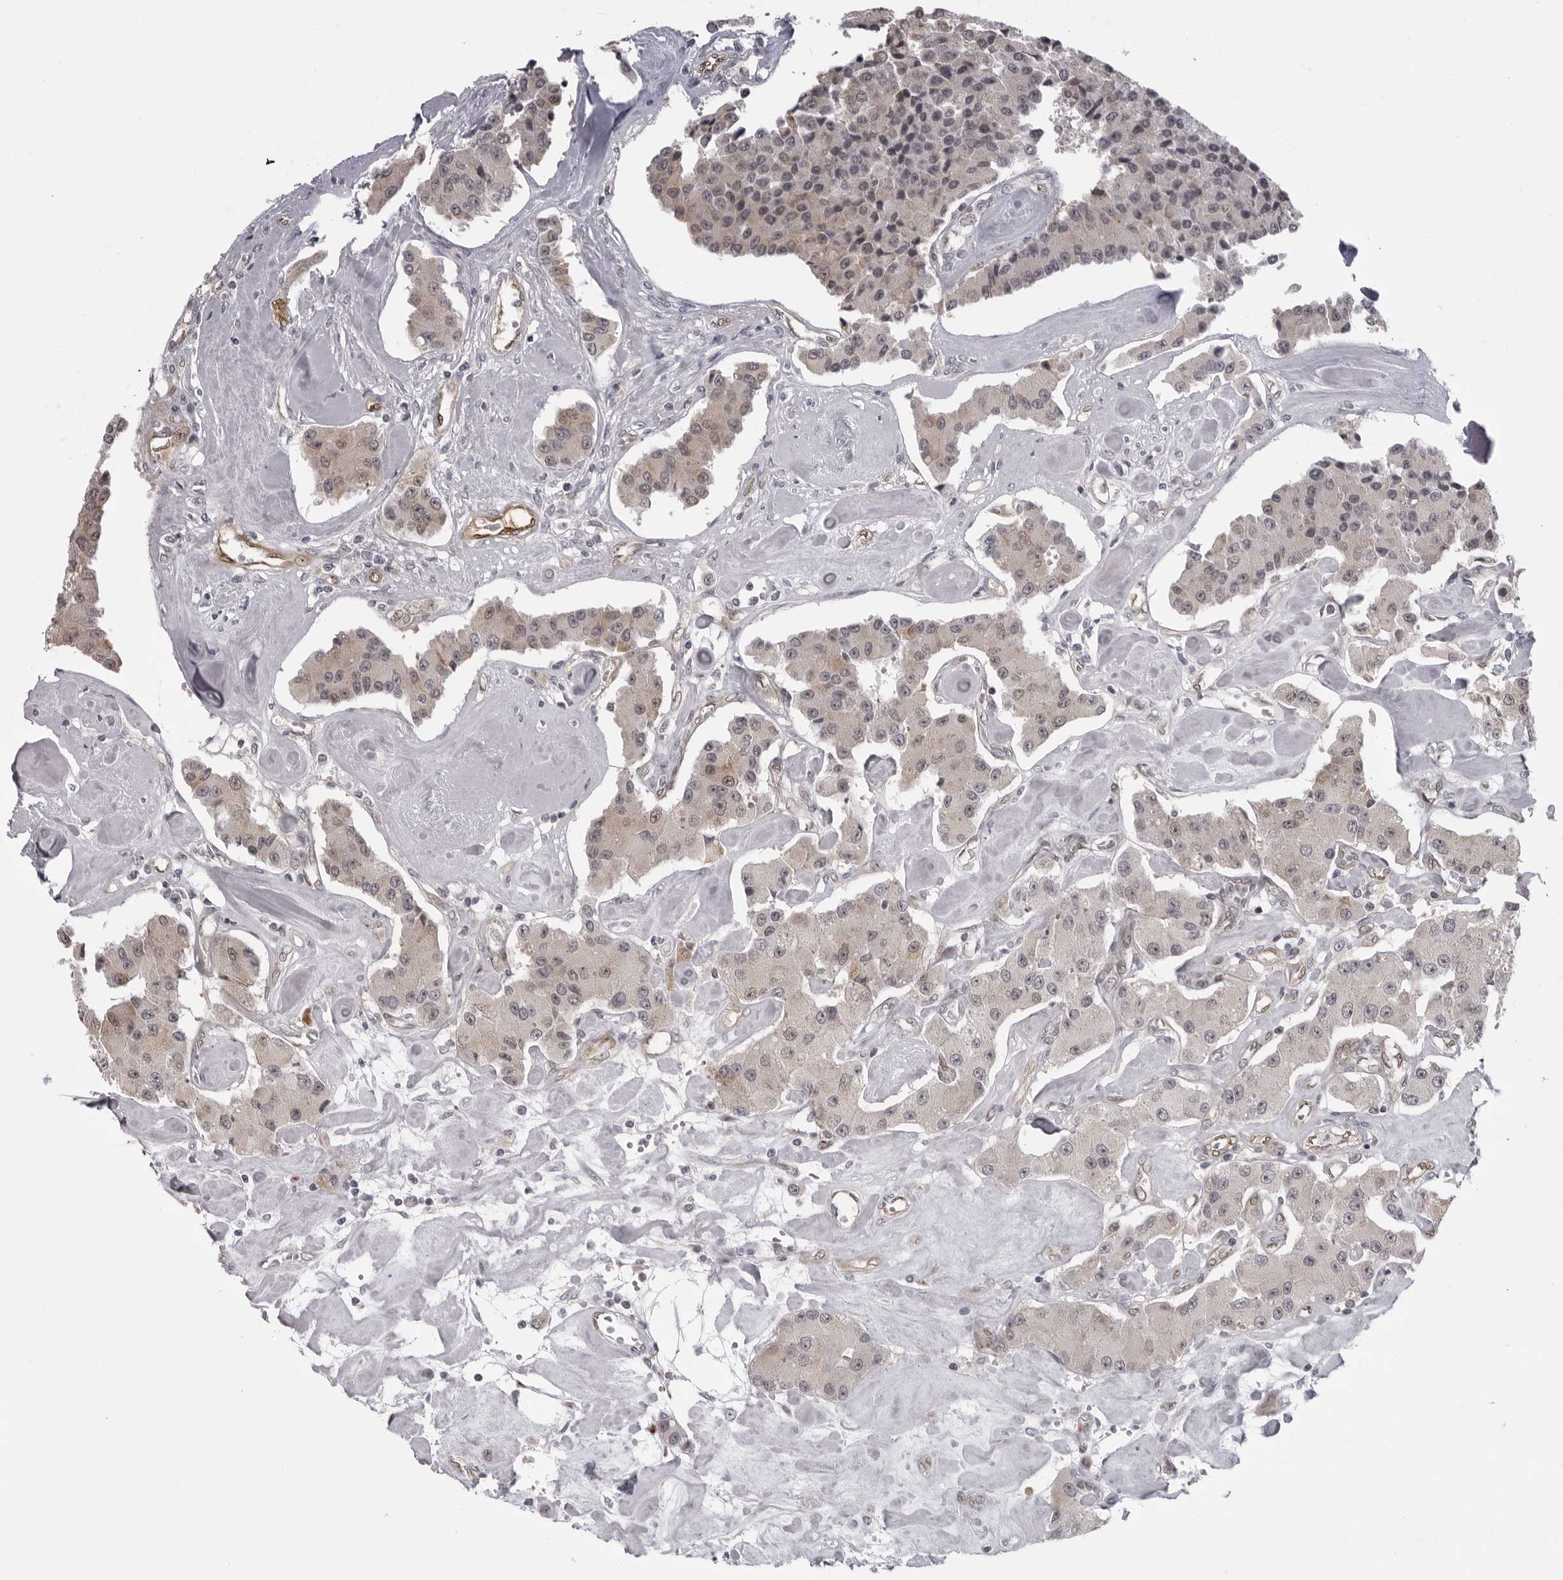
{"staining": {"intensity": "weak", "quantity": "25%-75%", "location": "cytoplasmic/membranous"}, "tissue": "carcinoid", "cell_type": "Tumor cells", "image_type": "cancer", "snomed": [{"axis": "morphology", "description": "Carcinoid, malignant, NOS"}, {"axis": "topography", "description": "Pancreas"}], "caption": "Immunohistochemical staining of carcinoid displays weak cytoplasmic/membranous protein staining in about 25%-75% of tumor cells.", "gene": "MAPK12", "patient": {"sex": "male", "age": 41}}